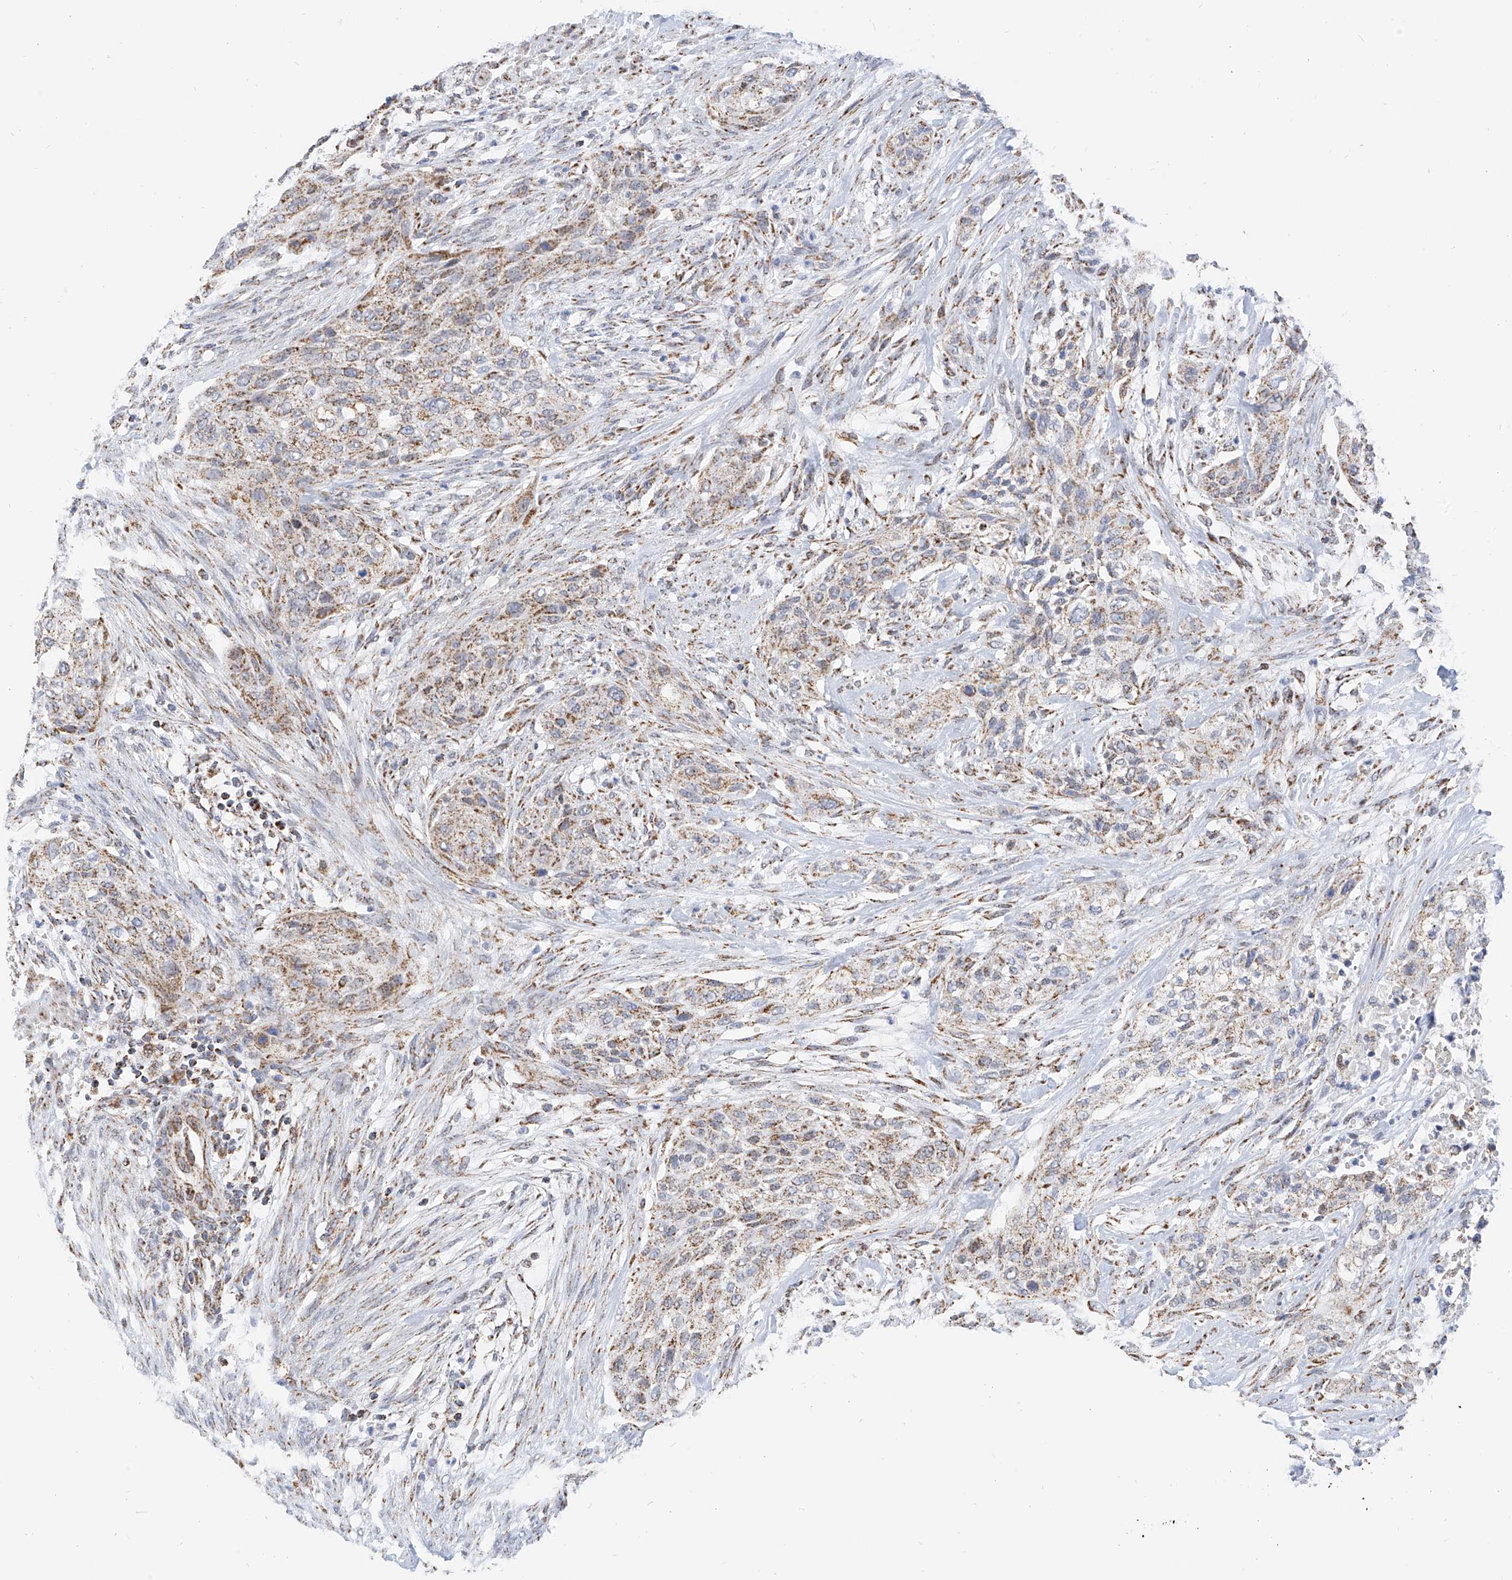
{"staining": {"intensity": "weak", "quantity": ">75%", "location": "cytoplasmic/membranous"}, "tissue": "urothelial cancer", "cell_type": "Tumor cells", "image_type": "cancer", "snomed": [{"axis": "morphology", "description": "Urothelial carcinoma, High grade"}, {"axis": "topography", "description": "Urinary bladder"}], "caption": "A photomicrograph of human urothelial carcinoma (high-grade) stained for a protein reveals weak cytoplasmic/membranous brown staining in tumor cells.", "gene": "NALCN", "patient": {"sex": "male", "age": 35}}